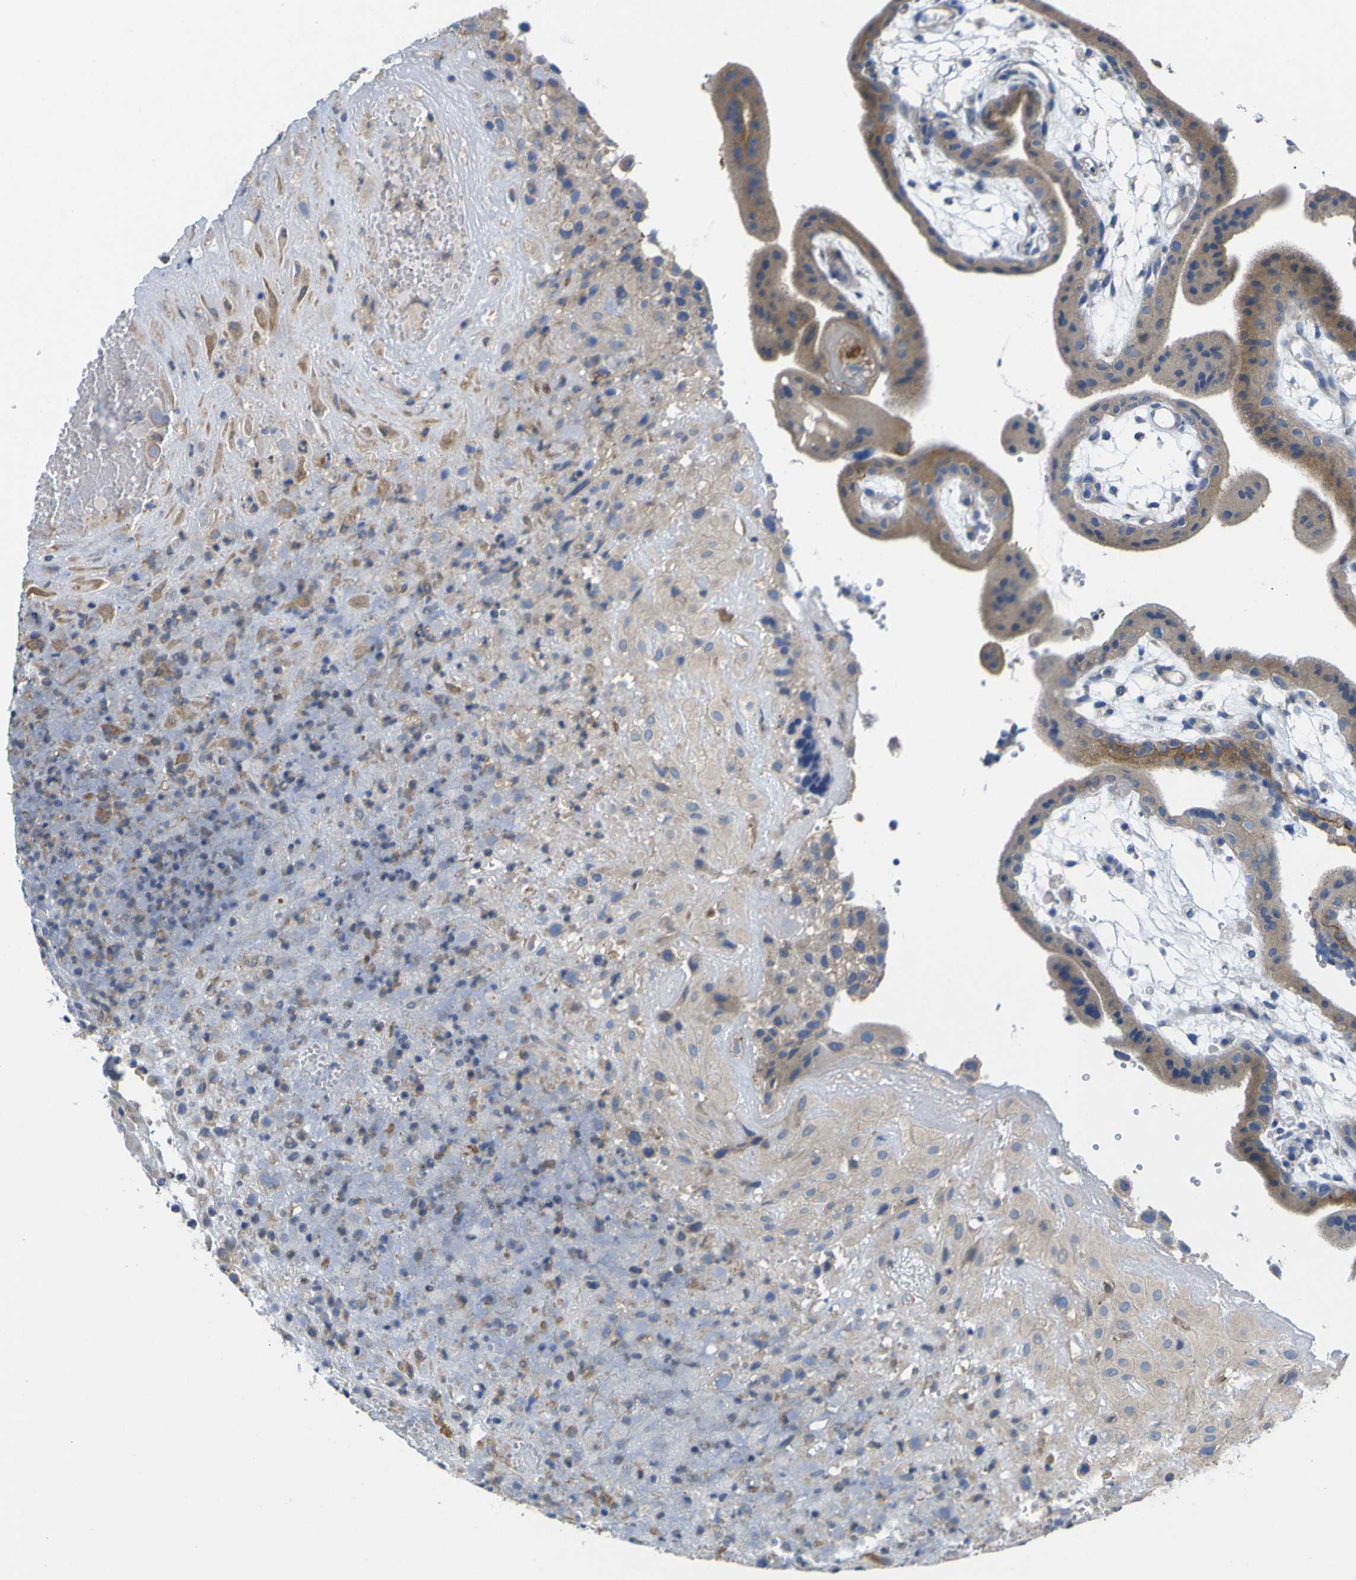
{"staining": {"intensity": "weak", "quantity": ">75%", "location": "cytoplasmic/membranous"}, "tissue": "placenta", "cell_type": "Decidual cells", "image_type": "normal", "snomed": [{"axis": "morphology", "description": "Normal tissue, NOS"}, {"axis": "topography", "description": "Placenta"}], "caption": "Decidual cells display low levels of weak cytoplasmic/membranous positivity in about >75% of cells in unremarkable human placenta.", "gene": "USH1C", "patient": {"sex": "female", "age": 18}}